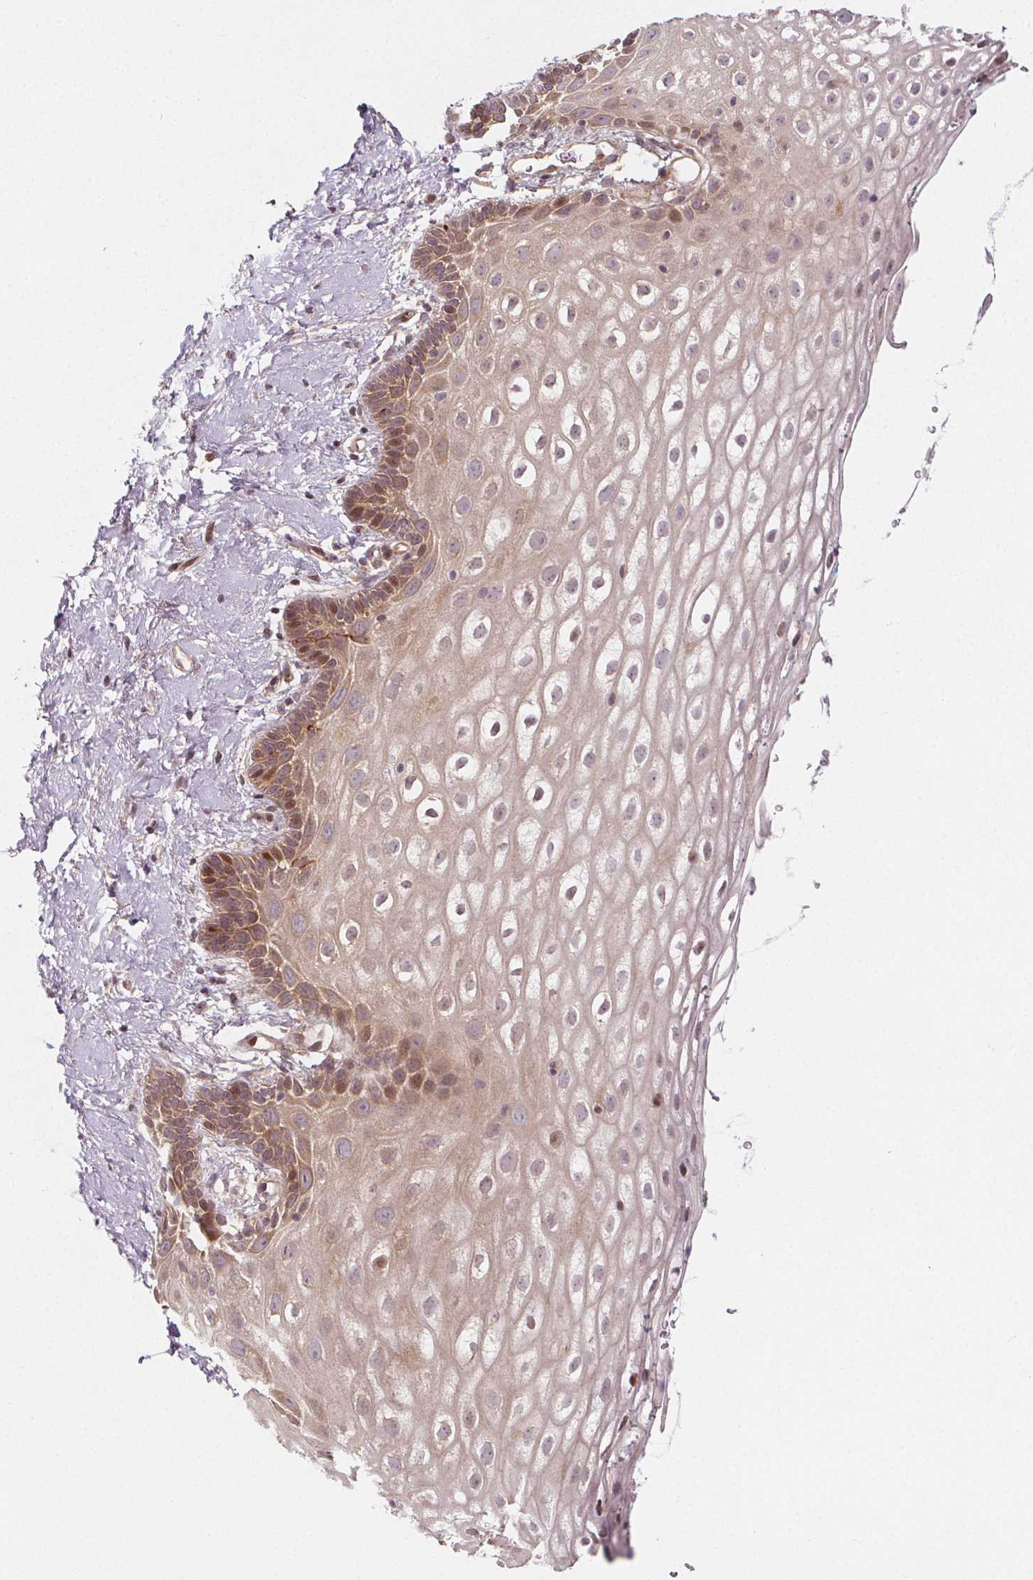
{"staining": {"intensity": "moderate", "quantity": "25%-75%", "location": "cytoplasmic/membranous,nuclear"}, "tissue": "vagina", "cell_type": "Squamous epithelial cells", "image_type": "normal", "snomed": [{"axis": "morphology", "description": "Normal tissue, NOS"}, {"axis": "morphology", "description": "Adenocarcinoma, NOS"}, {"axis": "topography", "description": "Rectum"}, {"axis": "topography", "description": "Vagina"}, {"axis": "topography", "description": "Peripheral nerve tissue"}], "caption": "The micrograph reveals staining of benign vagina, revealing moderate cytoplasmic/membranous,nuclear protein staining (brown color) within squamous epithelial cells.", "gene": "AKT1S1", "patient": {"sex": "female", "age": 71}}